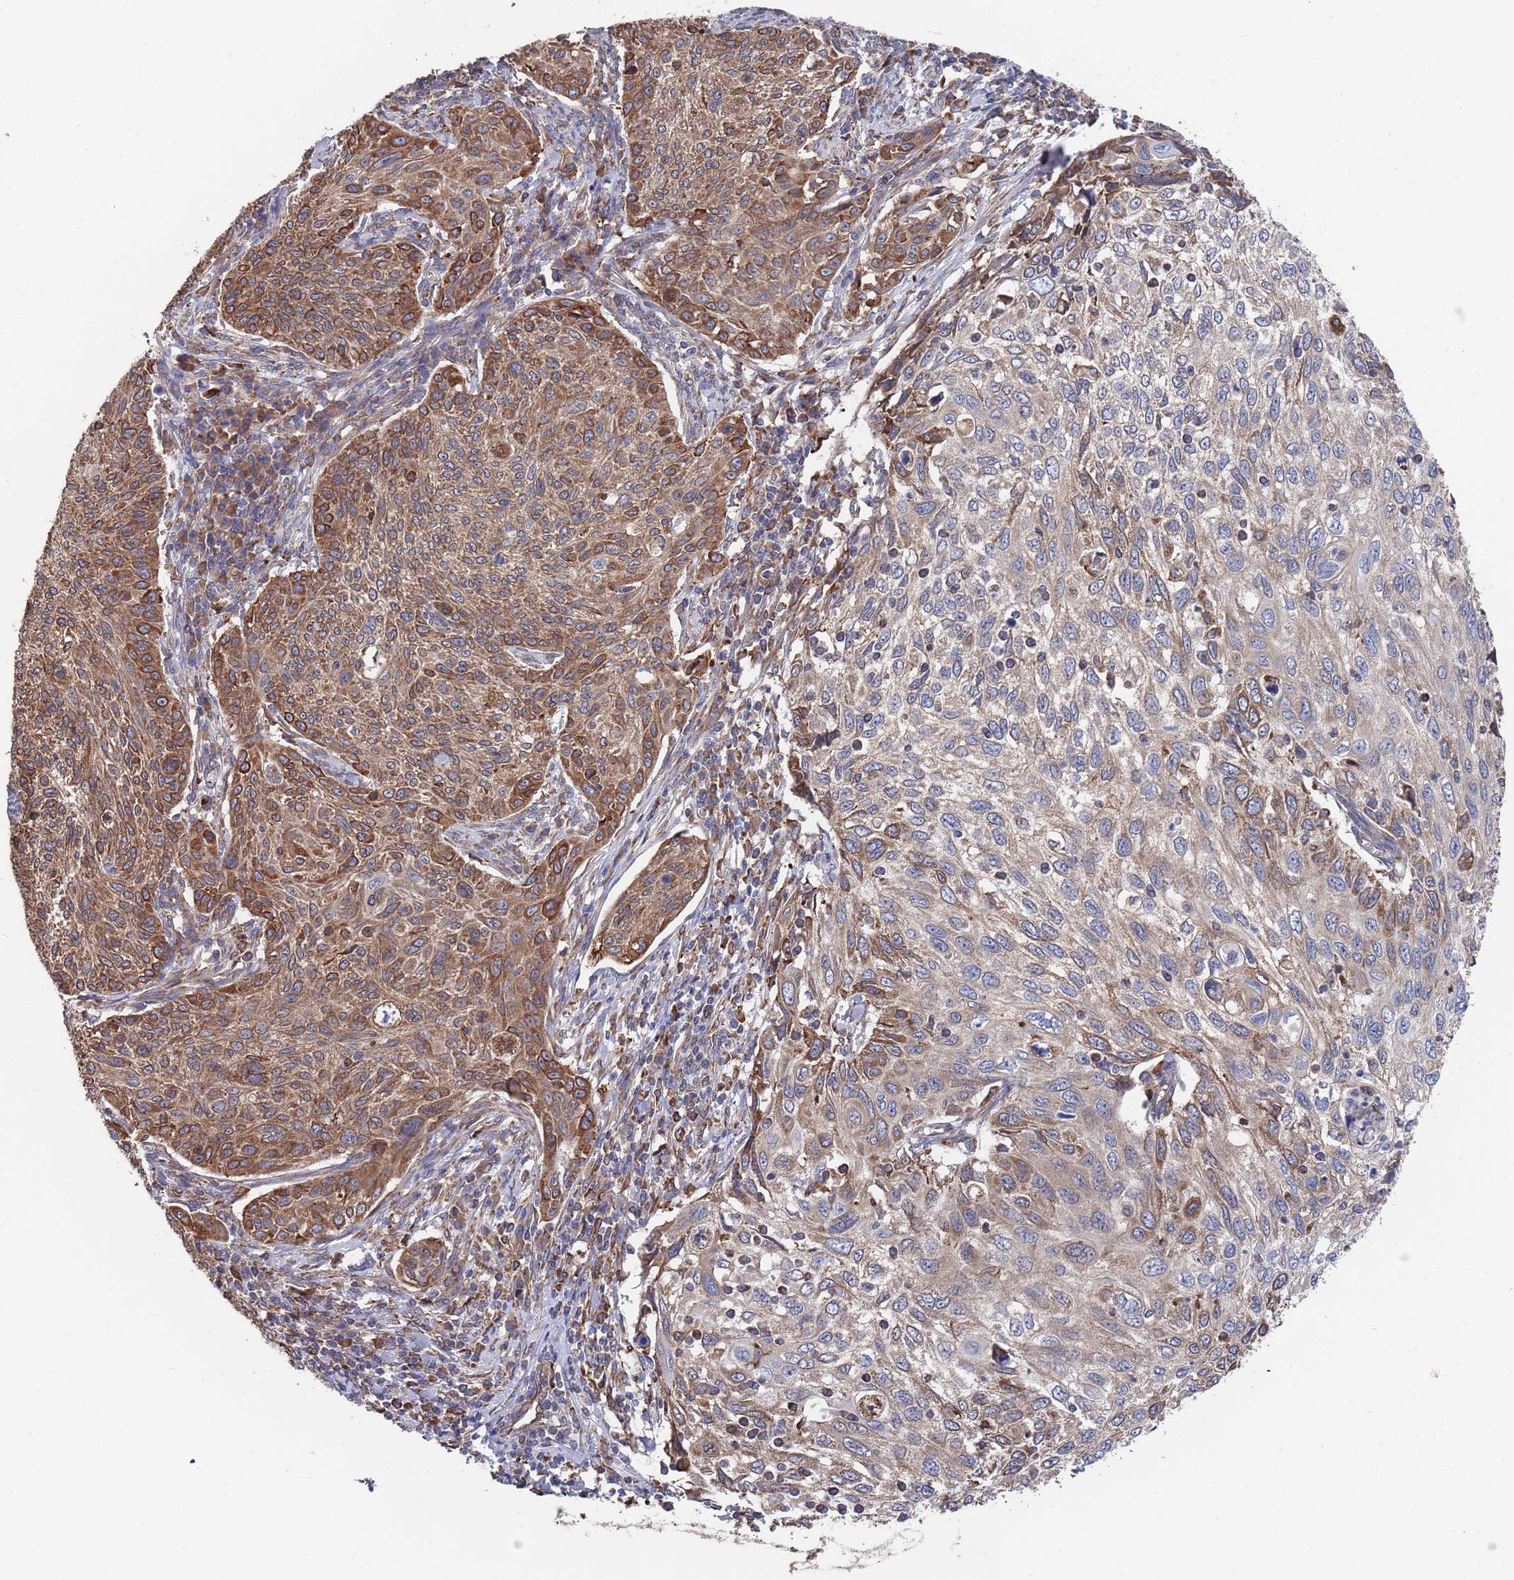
{"staining": {"intensity": "moderate", "quantity": ">75%", "location": "cytoplasmic/membranous"}, "tissue": "cervical cancer", "cell_type": "Tumor cells", "image_type": "cancer", "snomed": [{"axis": "morphology", "description": "Squamous cell carcinoma, NOS"}, {"axis": "topography", "description": "Cervix"}], "caption": "A high-resolution image shows immunohistochemistry staining of cervical squamous cell carcinoma, which reveals moderate cytoplasmic/membranous positivity in approximately >75% of tumor cells. (Stains: DAB (3,3'-diaminobenzidine) in brown, nuclei in blue, Microscopy: brightfield microscopy at high magnification).", "gene": "GID8", "patient": {"sex": "female", "age": 70}}